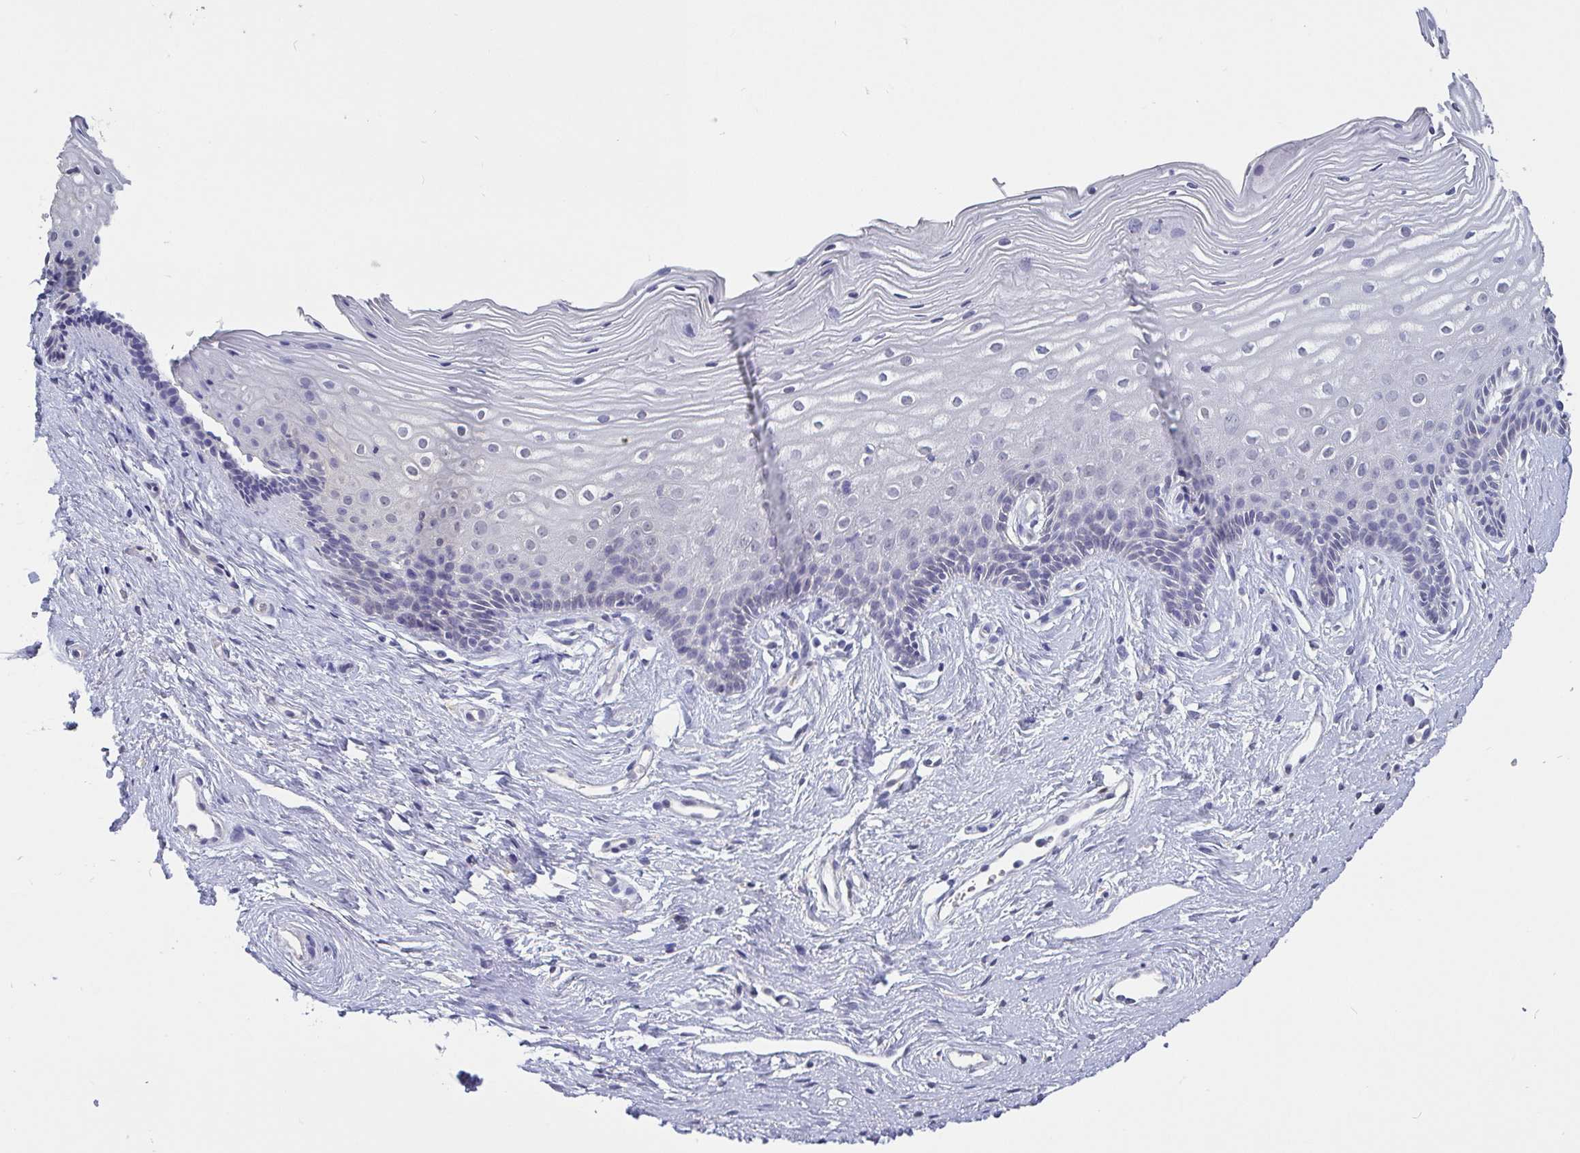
{"staining": {"intensity": "weak", "quantity": "<25%", "location": "cytoplasmic/membranous"}, "tissue": "cervix", "cell_type": "Glandular cells", "image_type": "normal", "snomed": [{"axis": "morphology", "description": "Normal tissue, NOS"}, {"axis": "topography", "description": "Cervix"}], "caption": "Cervix stained for a protein using IHC demonstrates no positivity glandular cells.", "gene": "IDH1", "patient": {"sex": "female", "age": 40}}